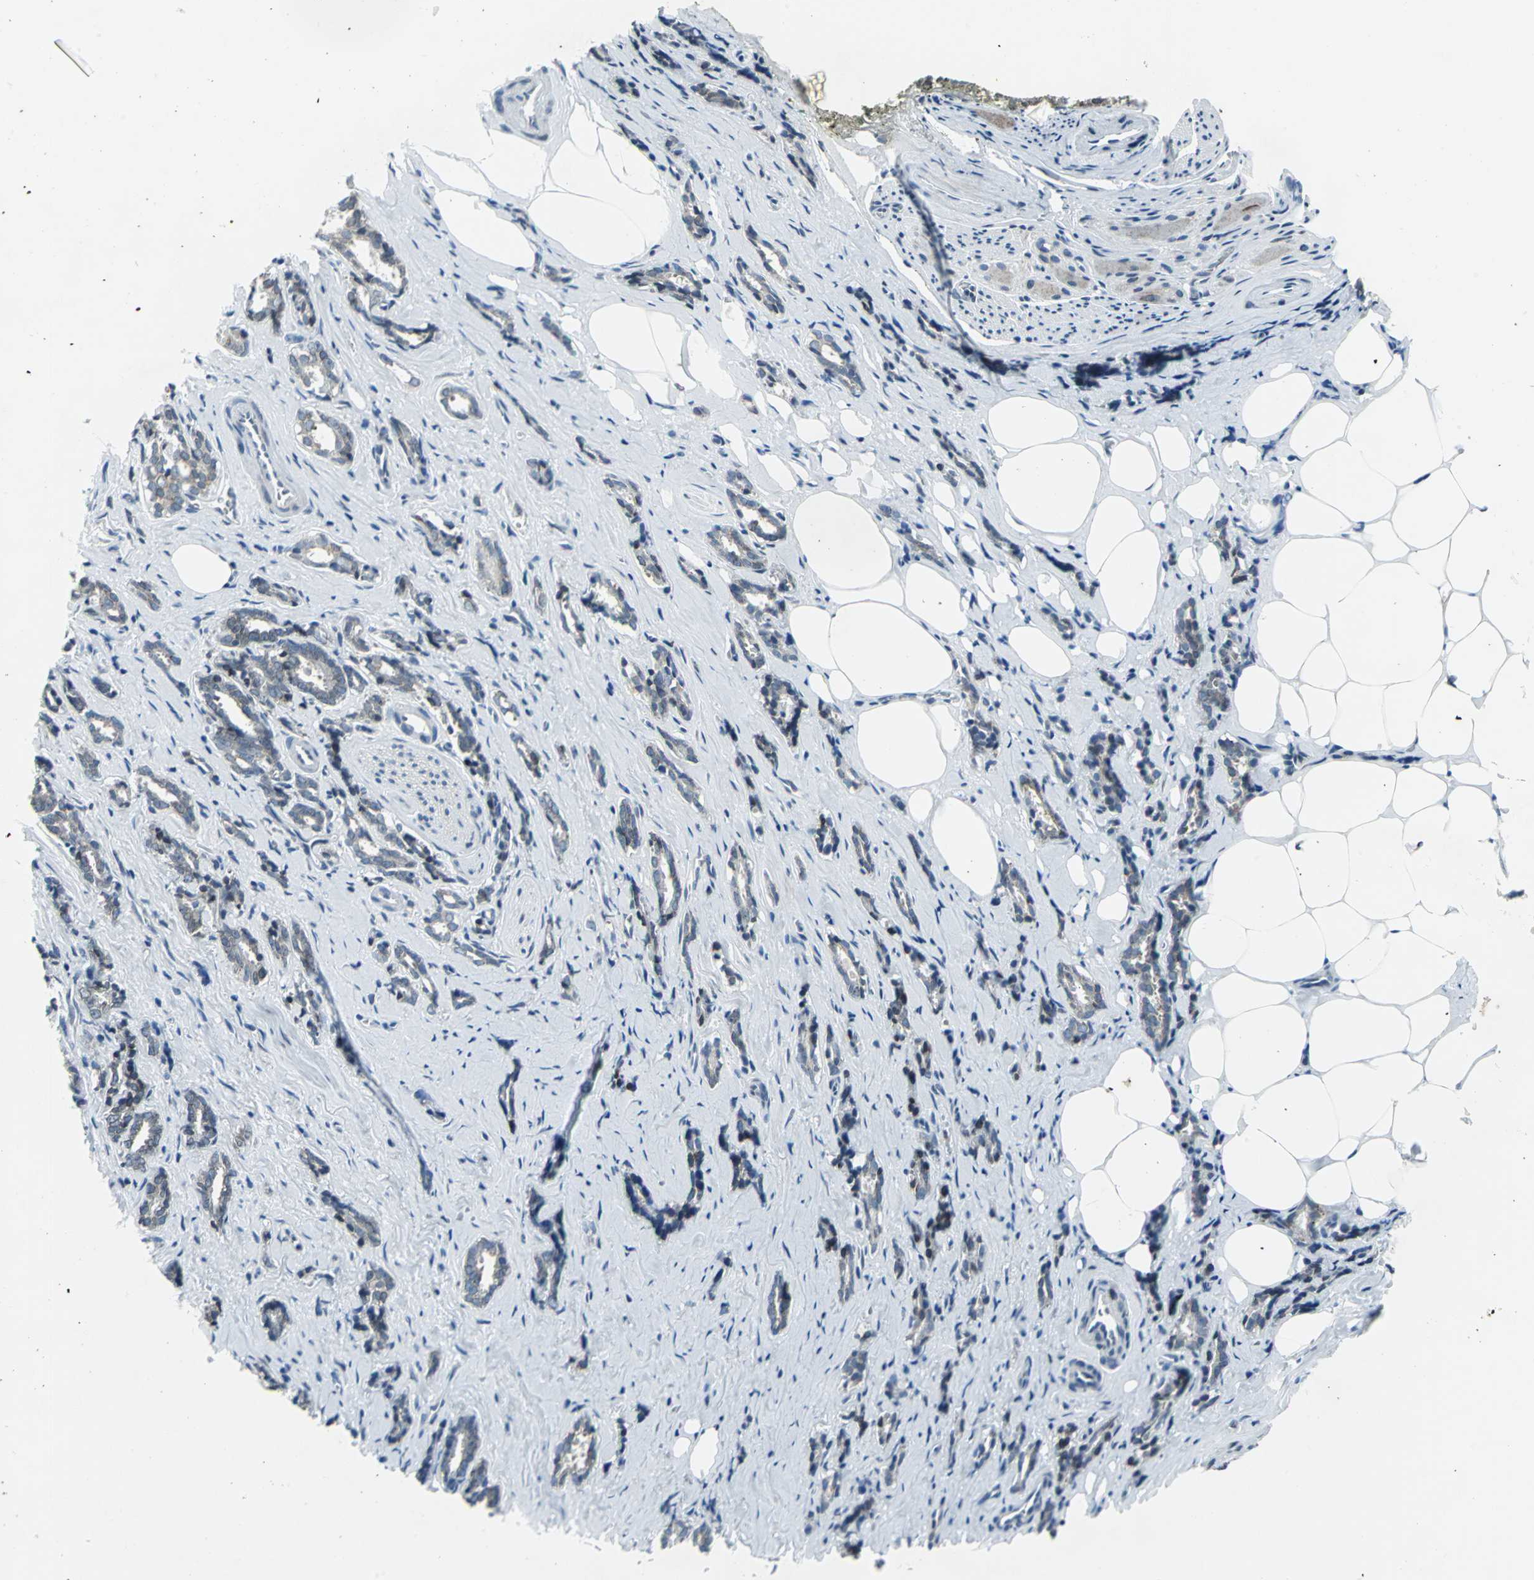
{"staining": {"intensity": "weak", "quantity": ">75%", "location": "cytoplasmic/membranous,nuclear"}, "tissue": "prostate cancer", "cell_type": "Tumor cells", "image_type": "cancer", "snomed": [{"axis": "morphology", "description": "Adenocarcinoma, High grade"}, {"axis": "topography", "description": "Prostate"}], "caption": "Brown immunohistochemical staining in prostate cancer demonstrates weak cytoplasmic/membranous and nuclear expression in about >75% of tumor cells.", "gene": "SNUPN", "patient": {"sex": "male", "age": 67}}